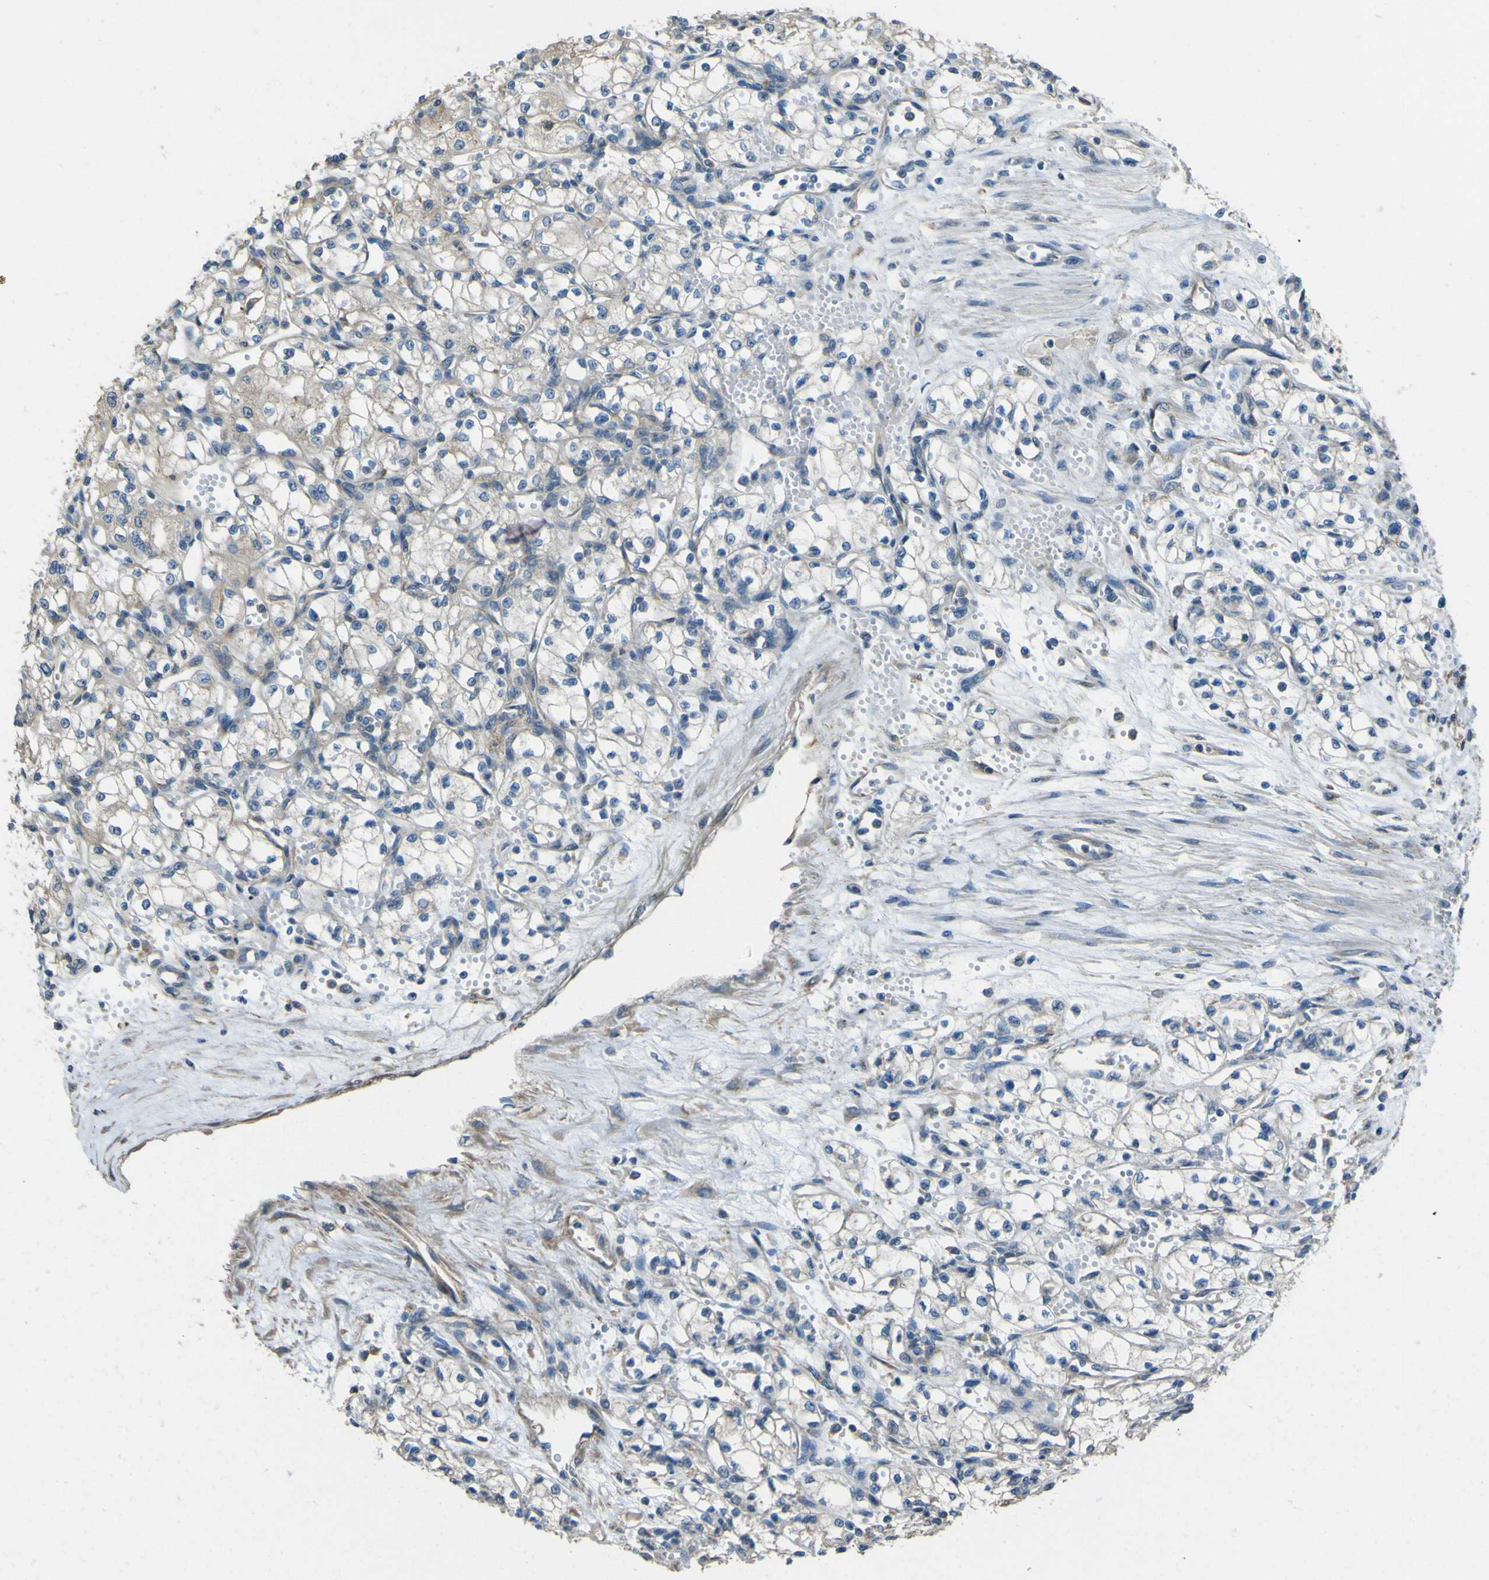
{"staining": {"intensity": "negative", "quantity": "none", "location": "none"}, "tissue": "renal cancer", "cell_type": "Tumor cells", "image_type": "cancer", "snomed": [{"axis": "morphology", "description": "Normal tissue, NOS"}, {"axis": "morphology", "description": "Adenocarcinoma, NOS"}, {"axis": "topography", "description": "Kidney"}], "caption": "An immunohistochemistry (IHC) image of renal adenocarcinoma is shown. There is no staining in tumor cells of renal adenocarcinoma.", "gene": "NAALADL2", "patient": {"sex": "male", "age": 59}}